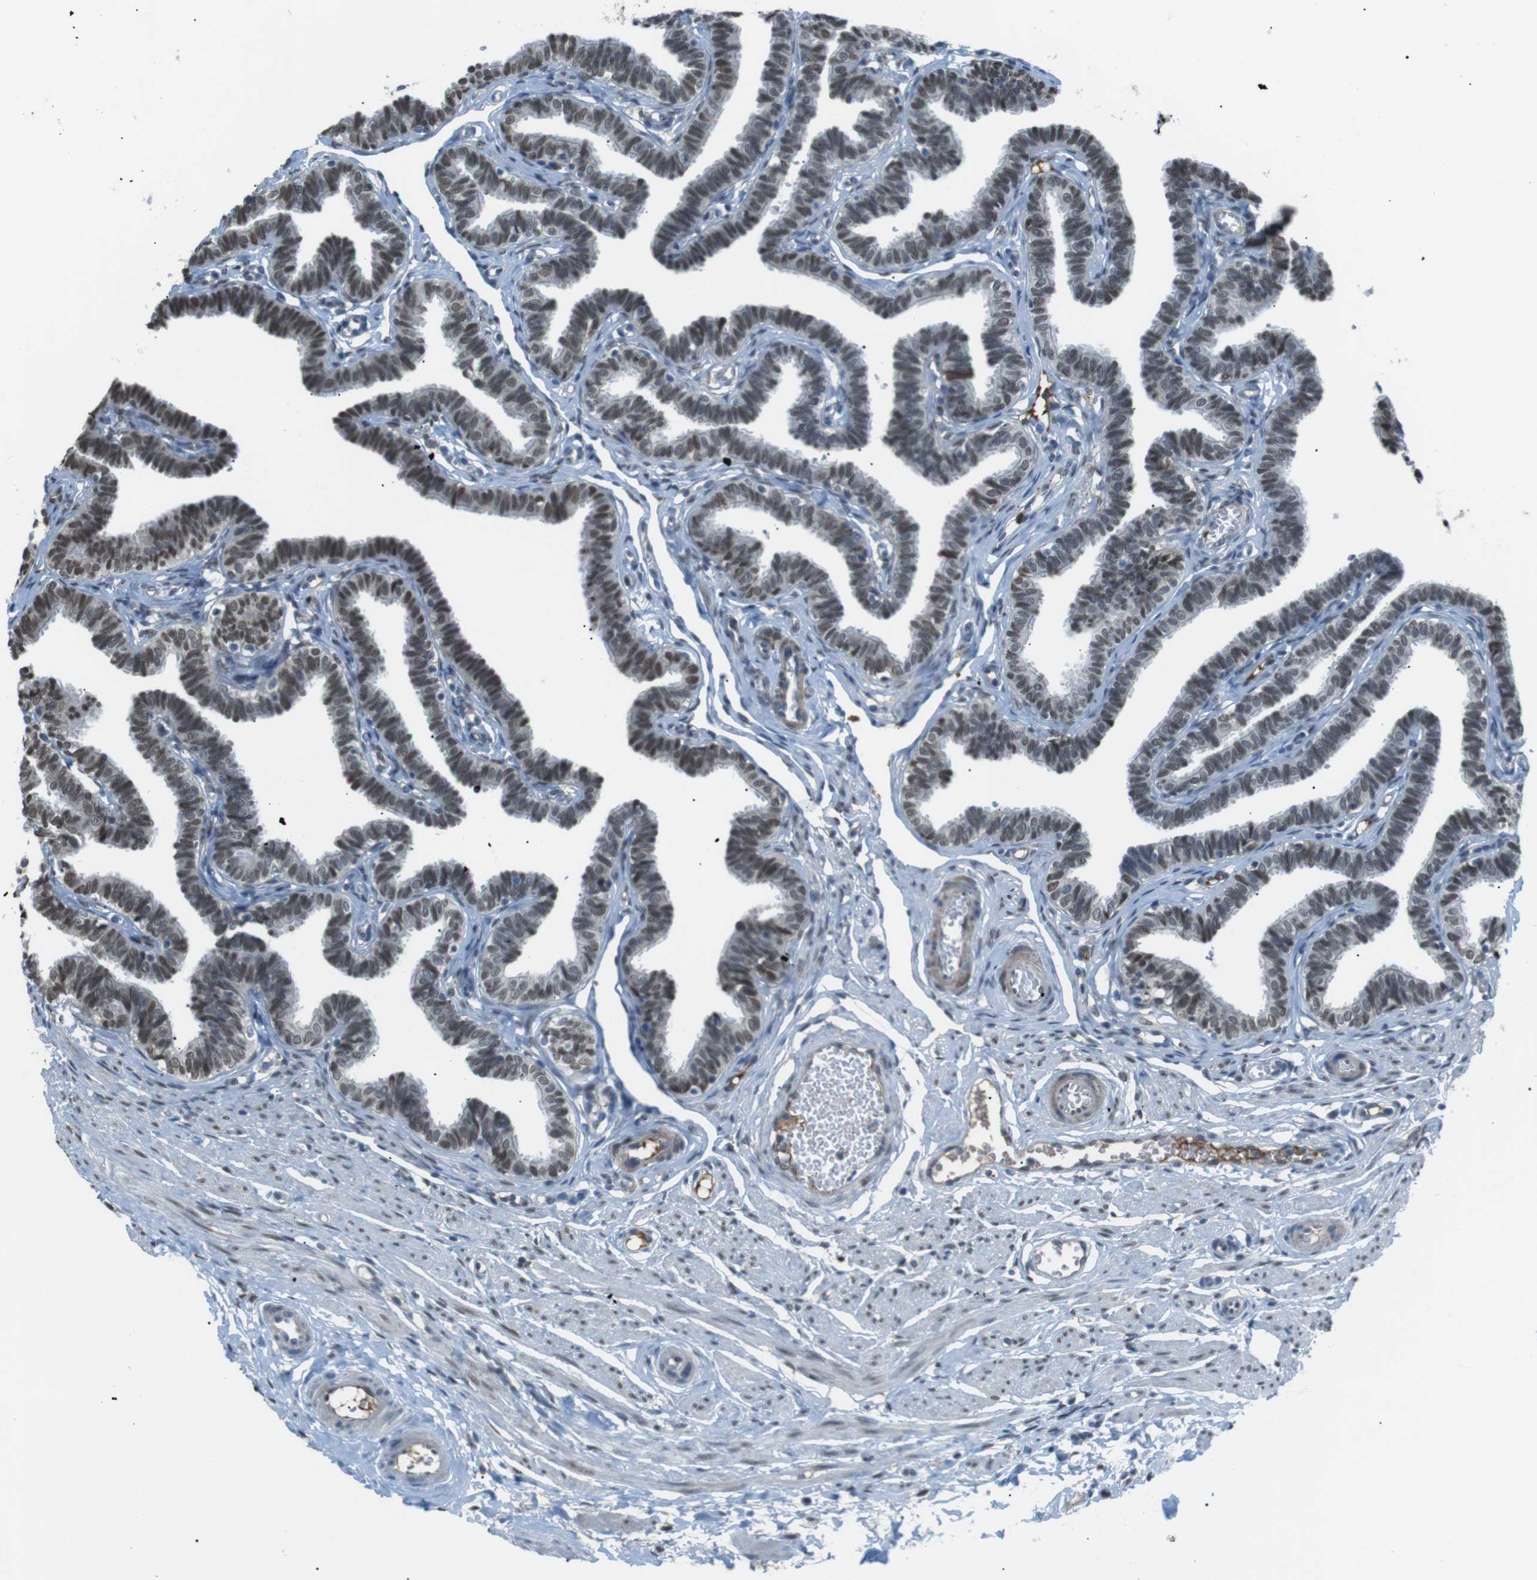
{"staining": {"intensity": "moderate", "quantity": ">75%", "location": "nuclear"}, "tissue": "fallopian tube", "cell_type": "Glandular cells", "image_type": "normal", "snomed": [{"axis": "morphology", "description": "Normal tissue, NOS"}, {"axis": "topography", "description": "Fallopian tube"}, {"axis": "topography", "description": "Ovary"}], "caption": "A histopathology image showing moderate nuclear positivity in about >75% of glandular cells in normal fallopian tube, as visualized by brown immunohistochemical staining.", "gene": "SRPK2", "patient": {"sex": "female", "age": 23}}